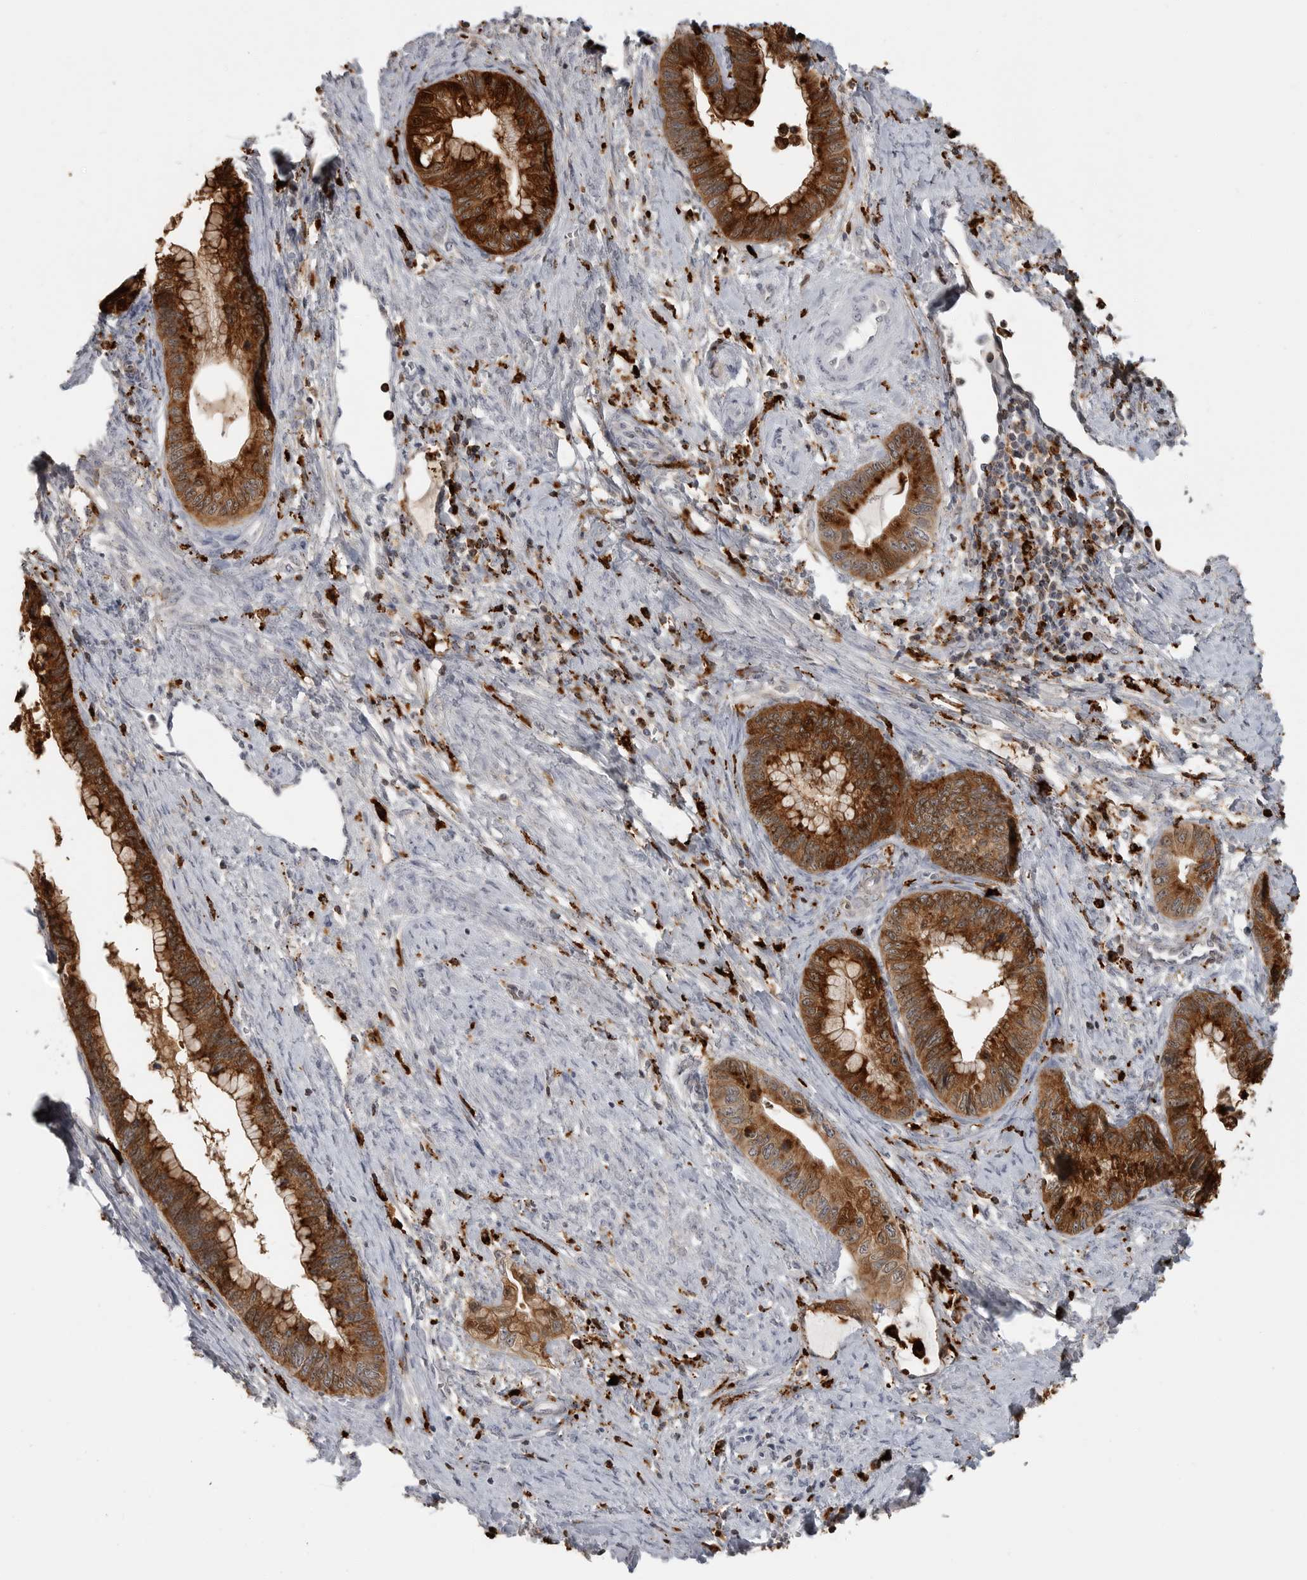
{"staining": {"intensity": "strong", "quantity": ">75%", "location": "cytoplasmic/membranous"}, "tissue": "cervical cancer", "cell_type": "Tumor cells", "image_type": "cancer", "snomed": [{"axis": "morphology", "description": "Adenocarcinoma, NOS"}, {"axis": "topography", "description": "Cervix"}], "caption": "Approximately >75% of tumor cells in cervical cancer (adenocarcinoma) reveal strong cytoplasmic/membranous protein staining as visualized by brown immunohistochemical staining.", "gene": "IFI30", "patient": {"sex": "female", "age": 44}}